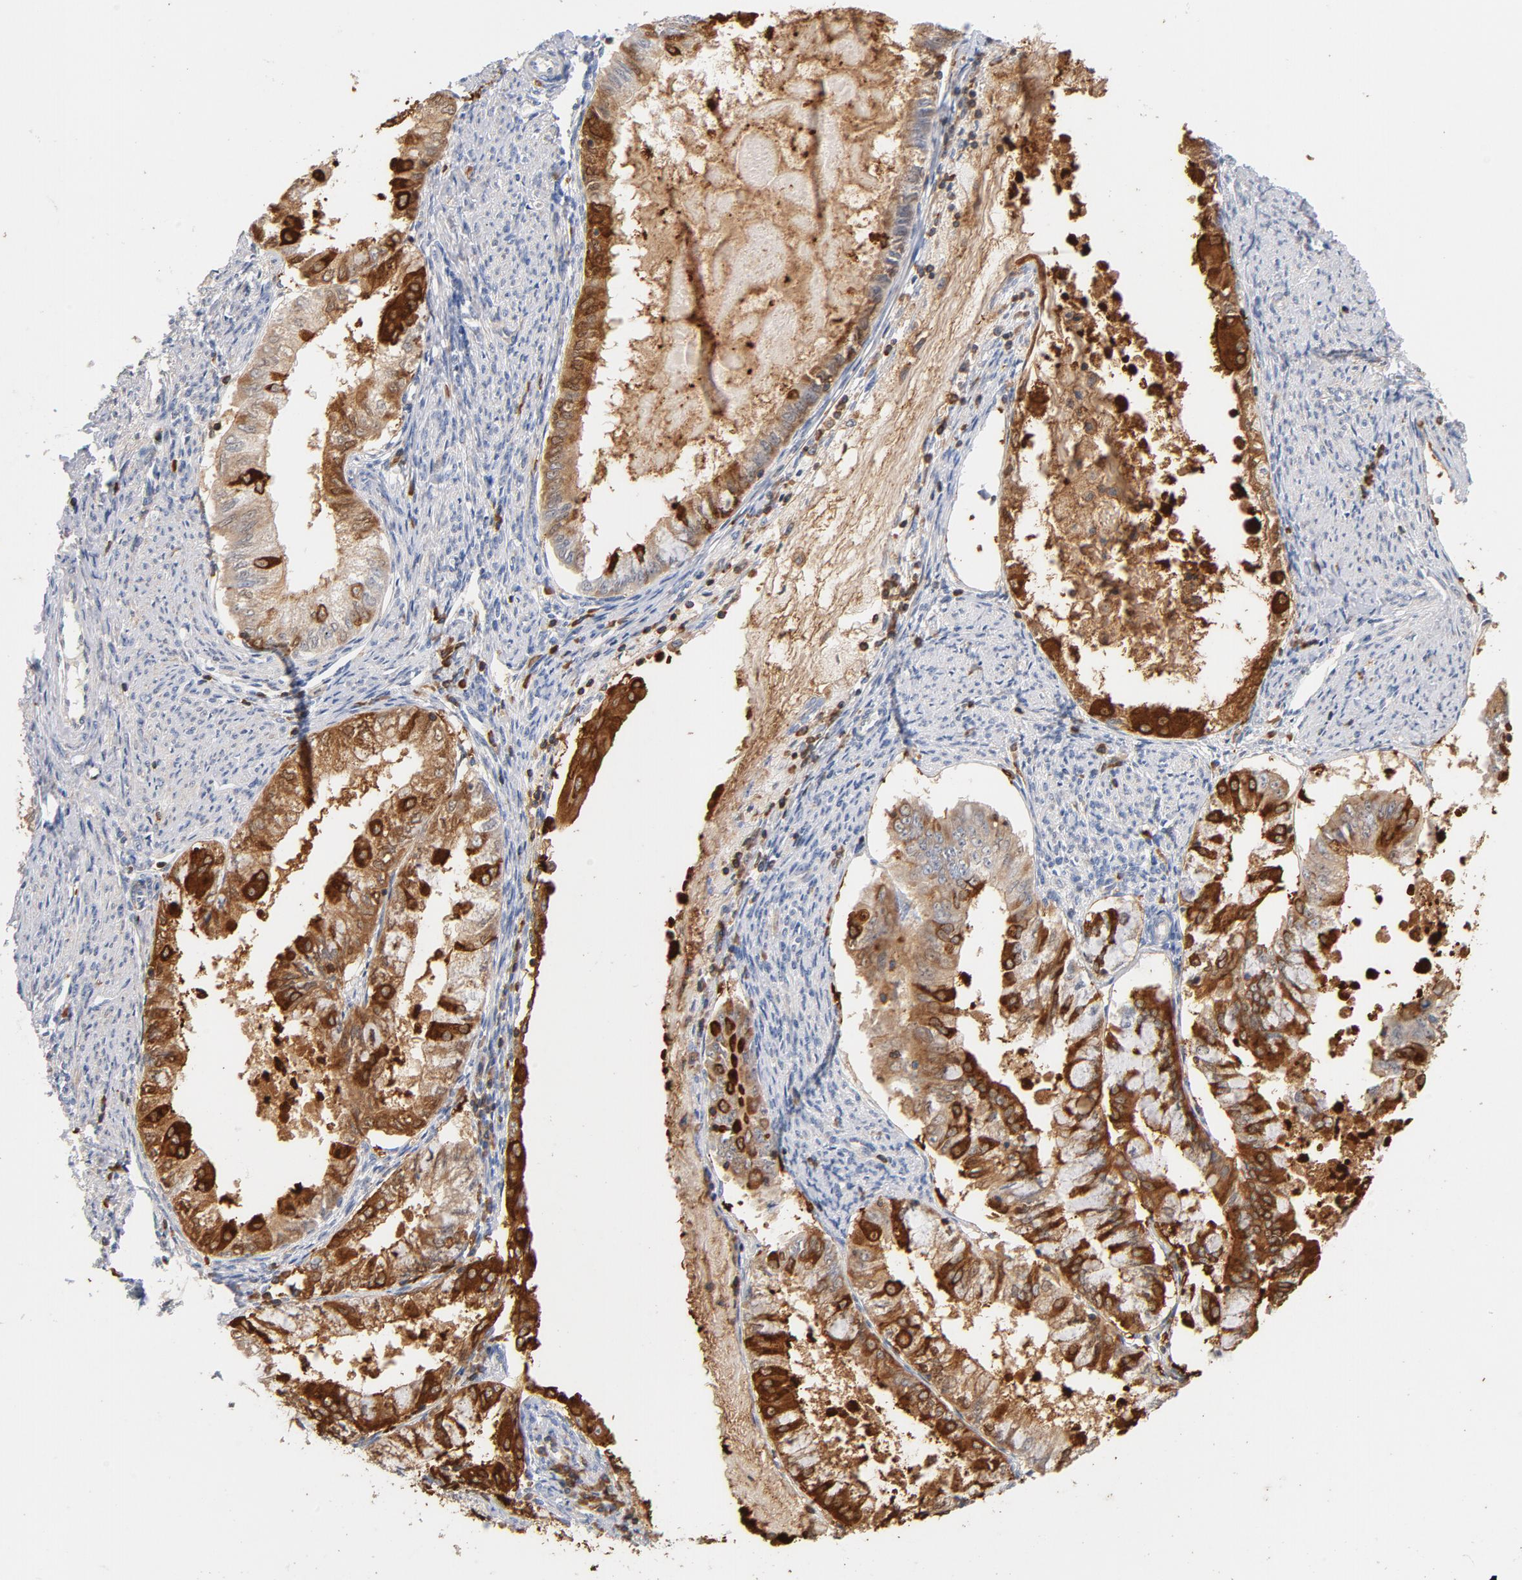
{"staining": {"intensity": "strong", "quantity": ">75%", "location": "cytoplasmic/membranous"}, "tissue": "endometrial cancer", "cell_type": "Tumor cells", "image_type": "cancer", "snomed": [{"axis": "morphology", "description": "Adenocarcinoma, NOS"}, {"axis": "topography", "description": "Endometrium"}], "caption": "An immunohistochemistry (IHC) micrograph of neoplastic tissue is shown. Protein staining in brown labels strong cytoplasmic/membranous positivity in endometrial adenocarcinoma within tumor cells.", "gene": "EZR", "patient": {"sex": "female", "age": 76}}